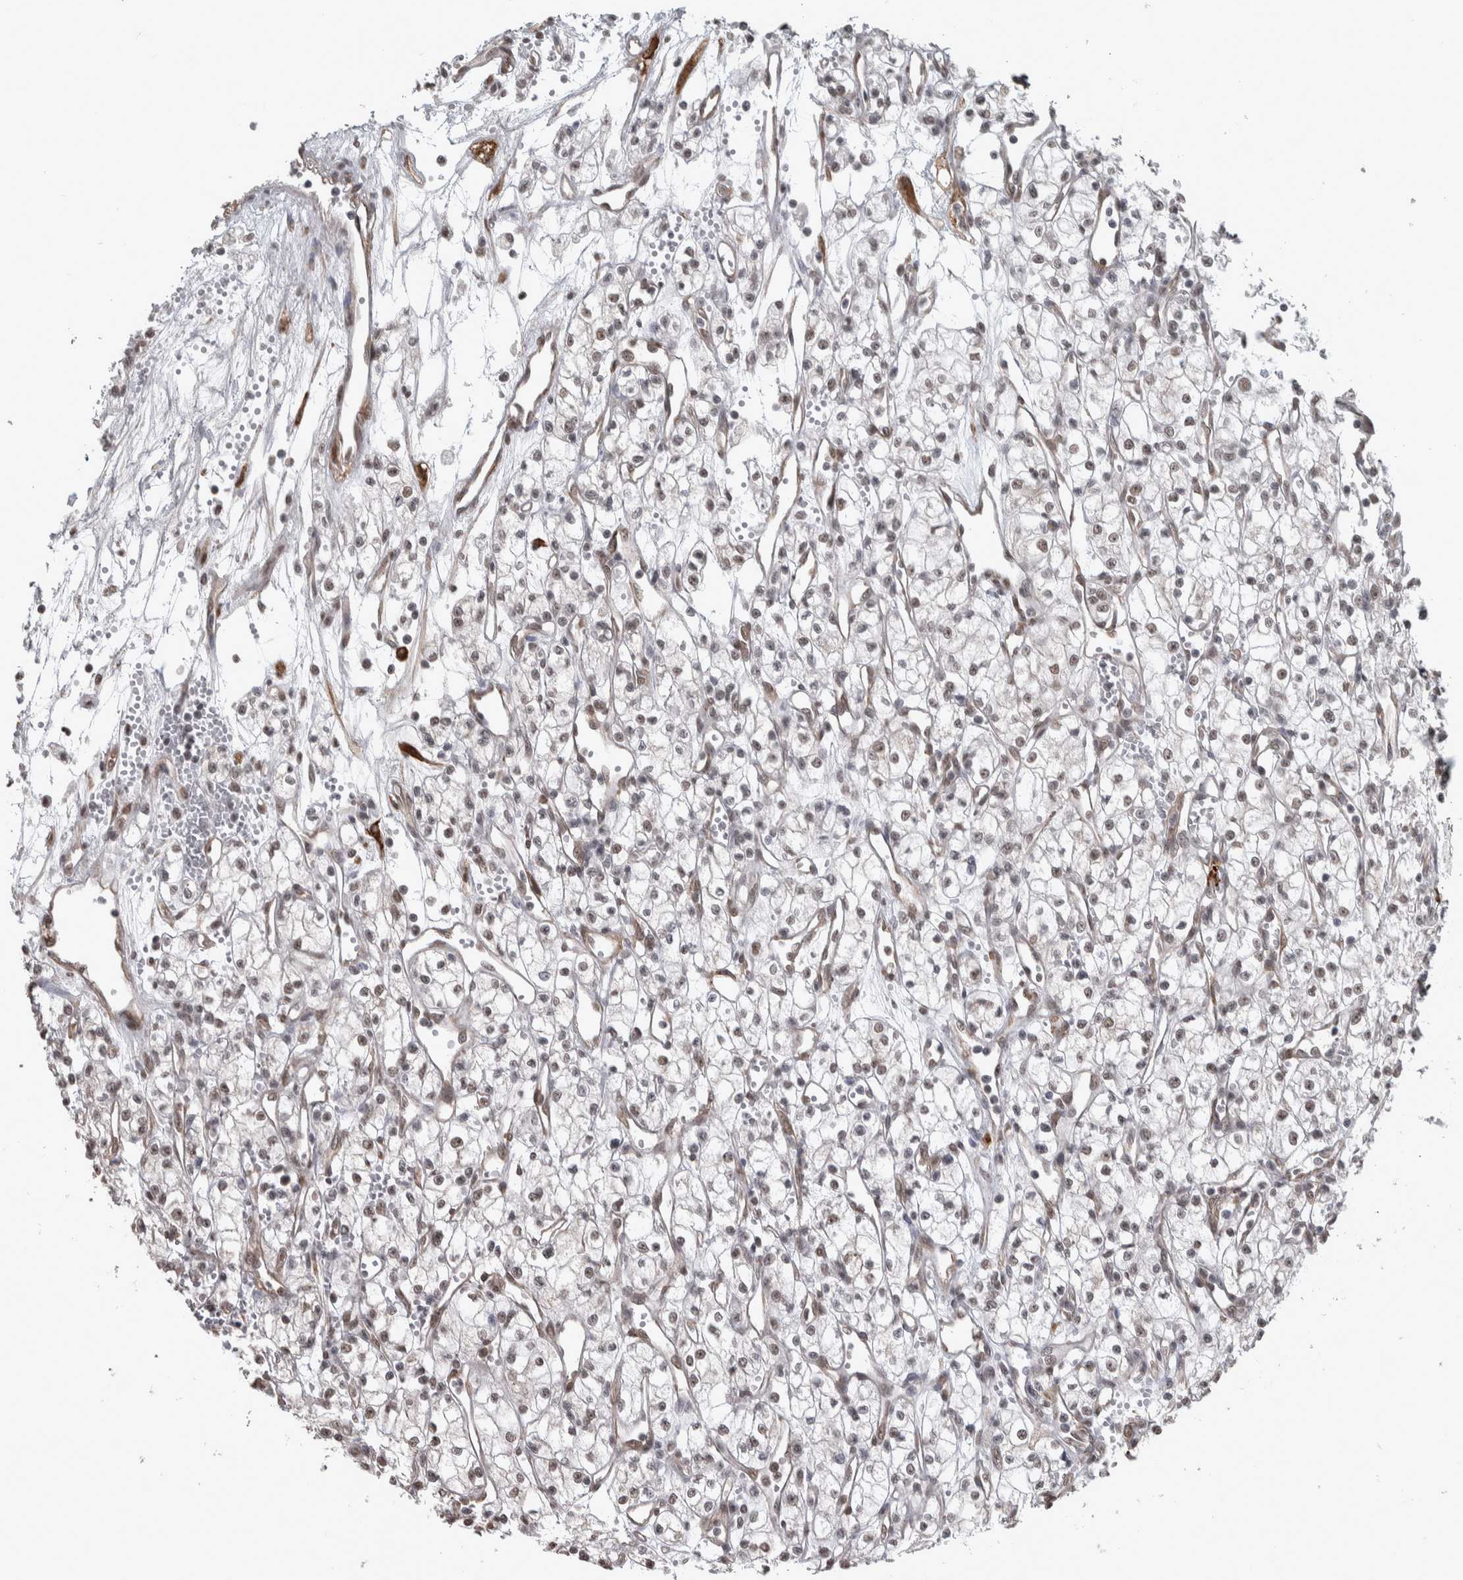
{"staining": {"intensity": "weak", "quantity": "25%-75%", "location": "nuclear"}, "tissue": "renal cancer", "cell_type": "Tumor cells", "image_type": "cancer", "snomed": [{"axis": "morphology", "description": "Adenocarcinoma, NOS"}, {"axis": "topography", "description": "Kidney"}], "caption": "Tumor cells display low levels of weak nuclear staining in approximately 25%-75% of cells in renal cancer.", "gene": "DDX42", "patient": {"sex": "male", "age": 59}}